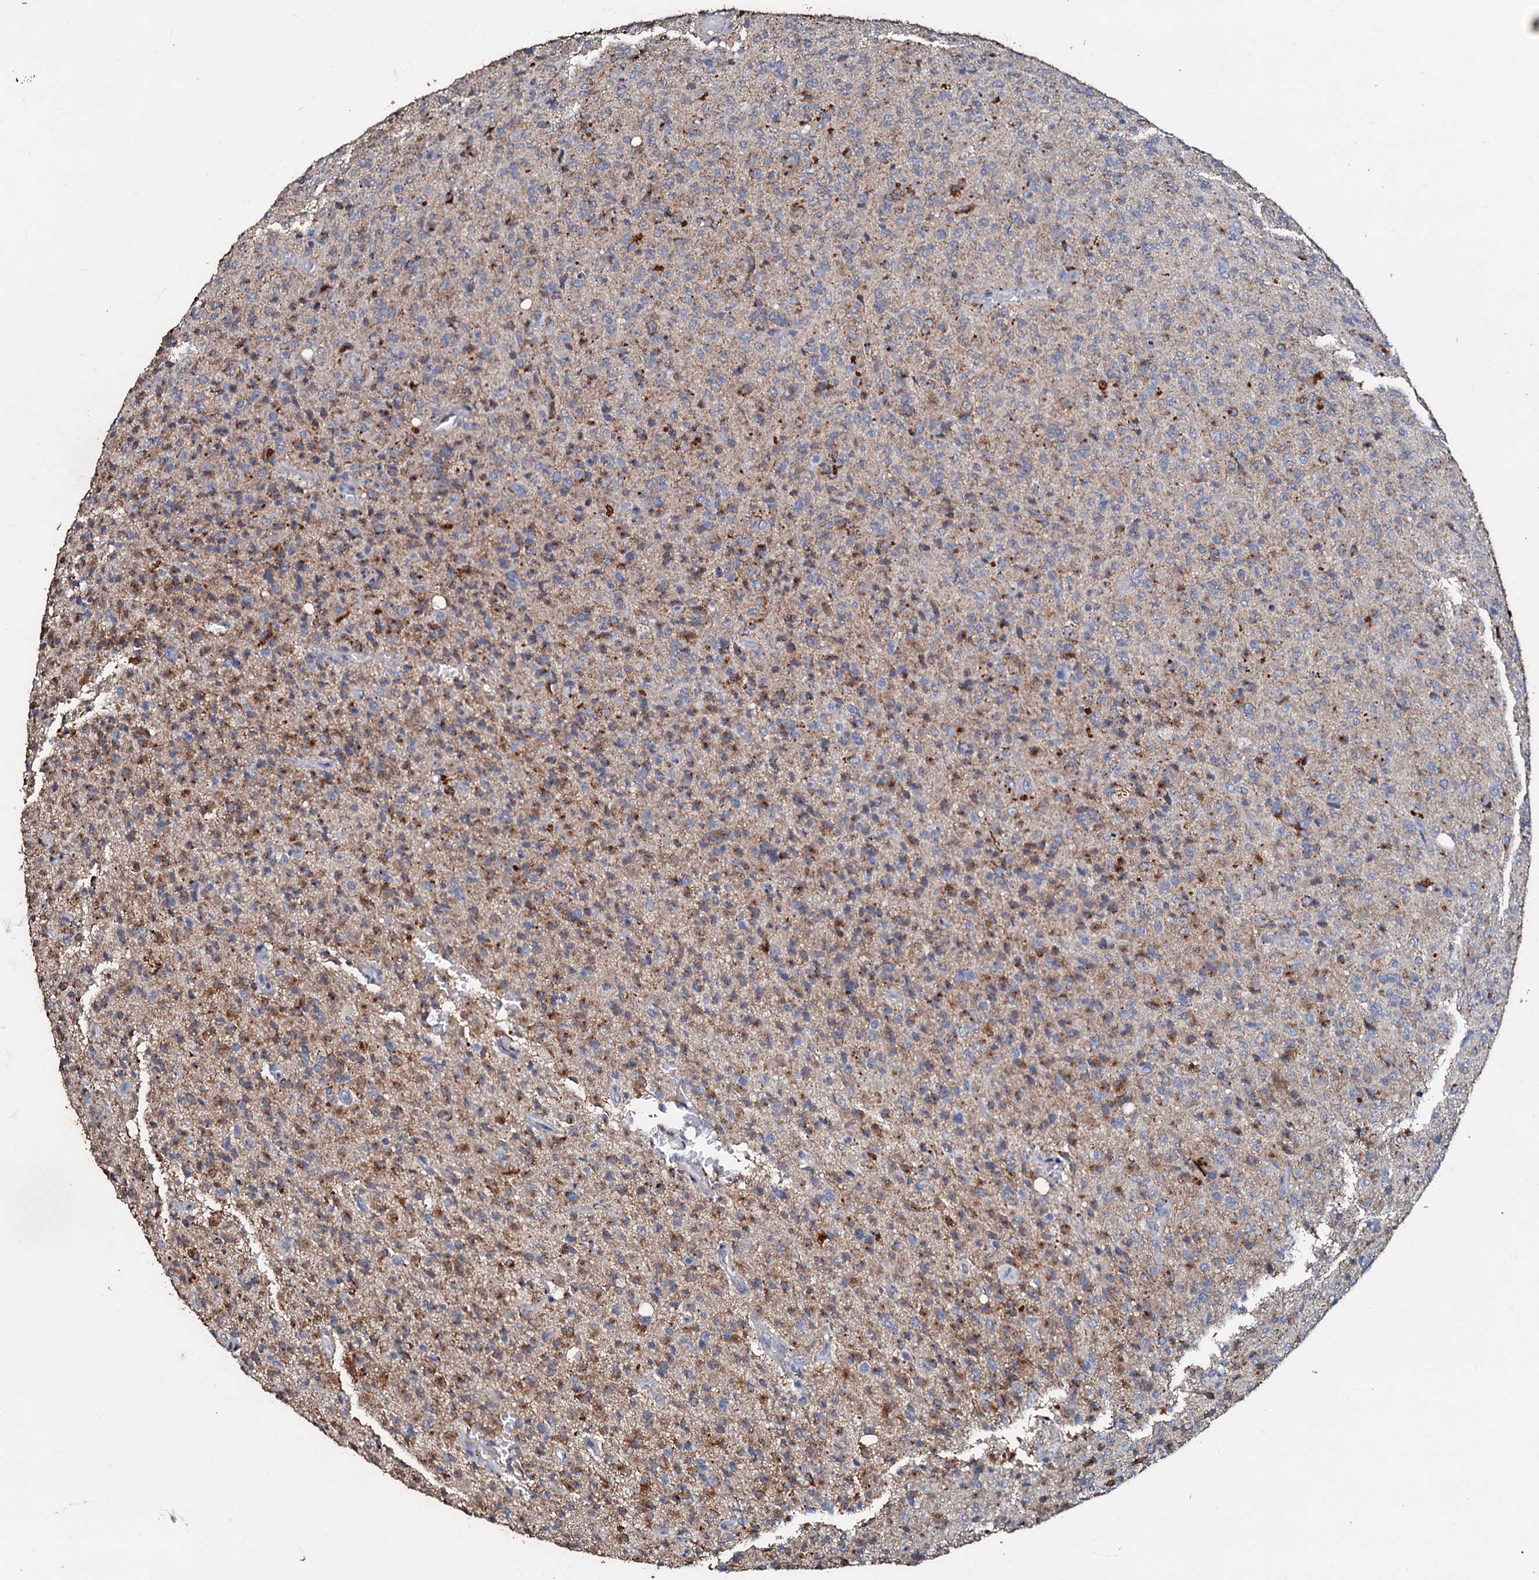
{"staining": {"intensity": "moderate", "quantity": "<25%", "location": "cytoplasmic/membranous"}, "tissue": "glioma", "cell_type": "Tumor cells", "image_type": "cancer", "snomed": [{"axis": "morphology", "description": "Glioma, malignant, High grade"}, {"axis": "topography", "description": "Brain"}], "caption": "Tumor cells show moderate cytoplasmic/membranous expression in approximately <25% of cells in malignant high-grade glioma.", "gene": "MANSC4", "patient": {"sex": "female", "age": 57}}